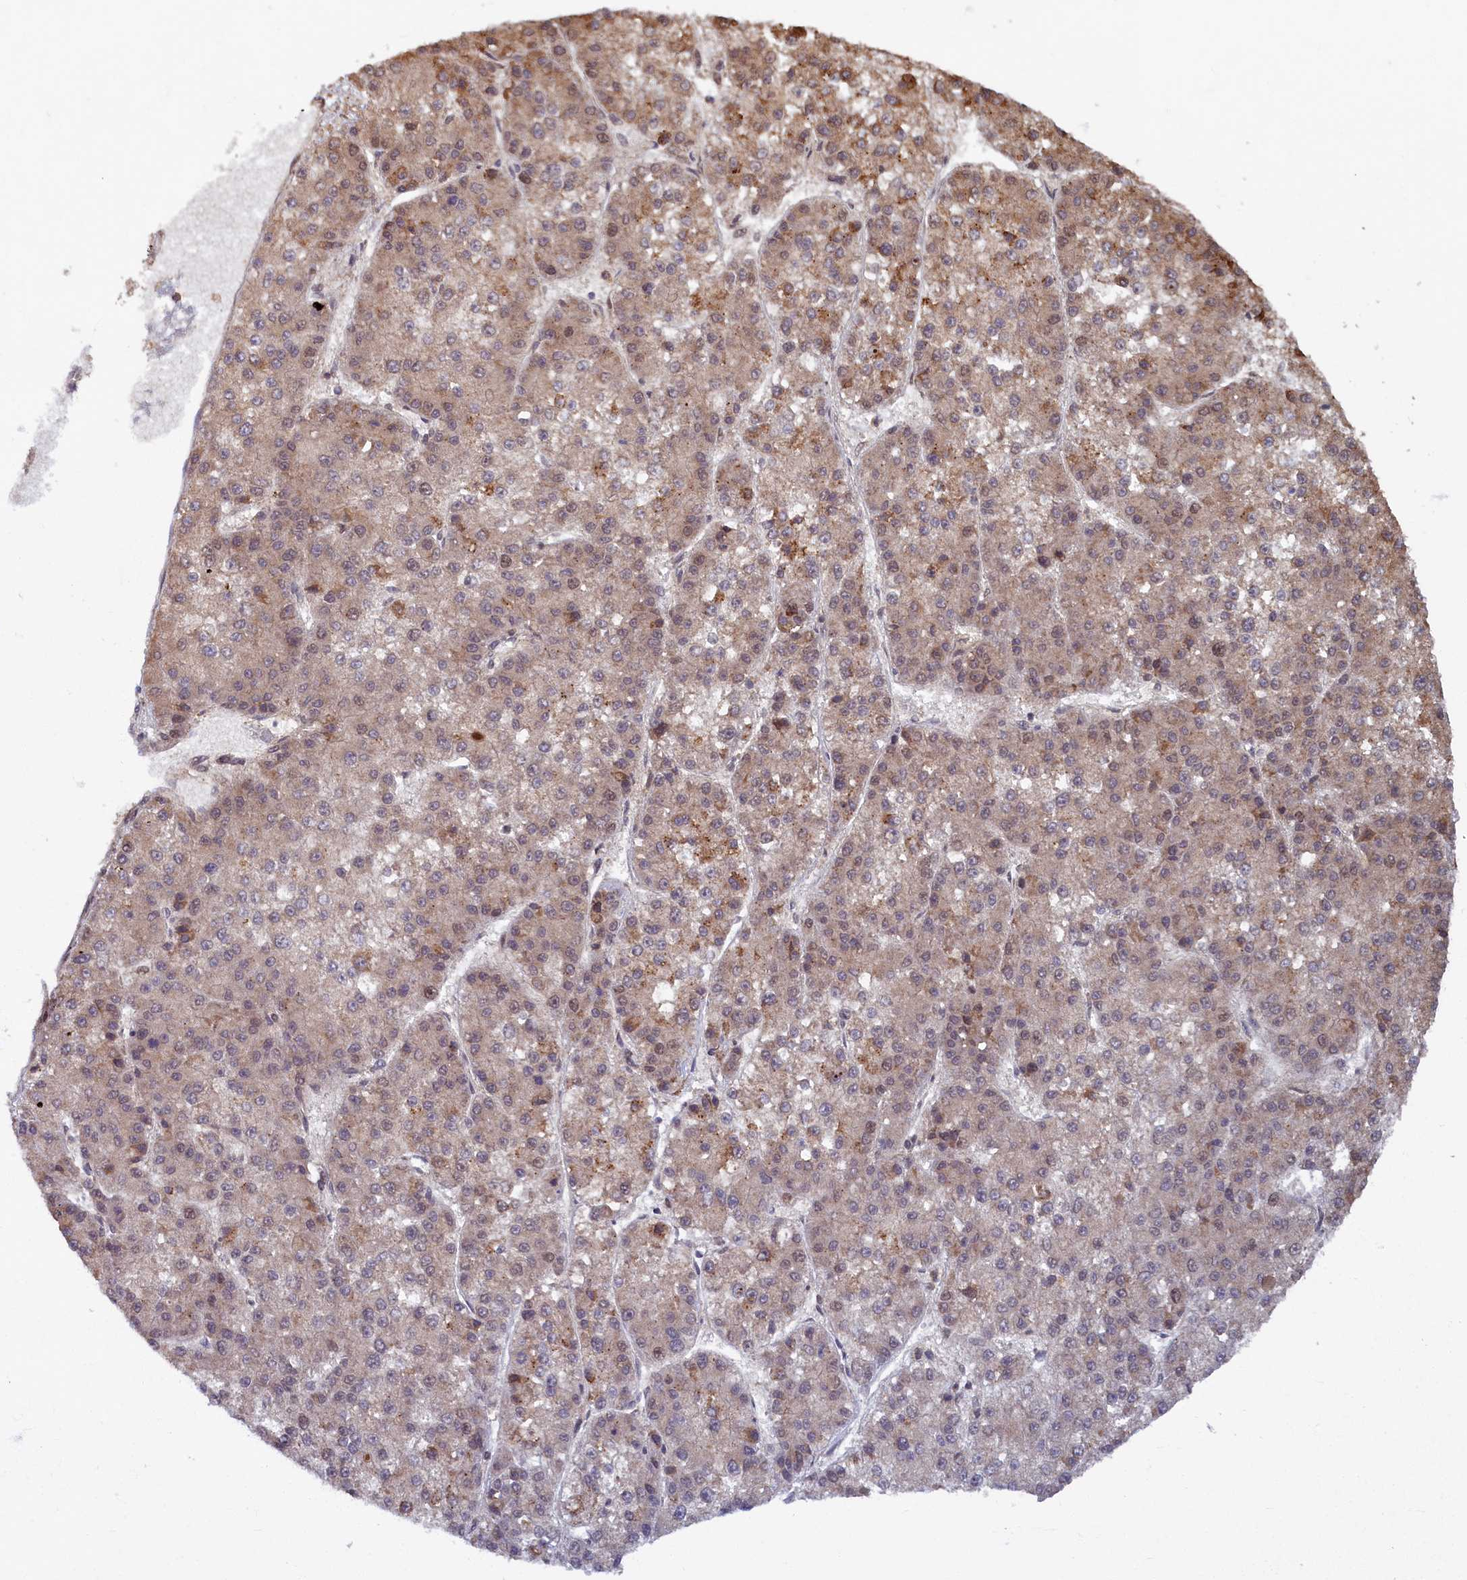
{"staining": {"intensity": "moderate", "quantity": "<25%", "location": "cytoplasmic/membranous"}, "tissue": "liver cancer", "cell_type": "Tumor cells", "image_type": "cancer", "snomed": [{"axis": "morphology", "description": "Carcinoma, Hepatocellular, NOS"}, {"axis": "topography", "description": "Liver"}], "caption": "DAB (3,3'-diaminobenzidine) immunohistochemical staining of human hepatocellular carcinoma (liver) reveals moderate cytoplasmic/membranous protein expression in approximately <25% of tumor cells. The staining was performed using DAB to visualize the protein expression in brown, while the nuclei were stained in blue with hematoxylin (Magnification: 20x).", "gene": "BRCA1", "patient": {"sex": "female", "age": 73}}